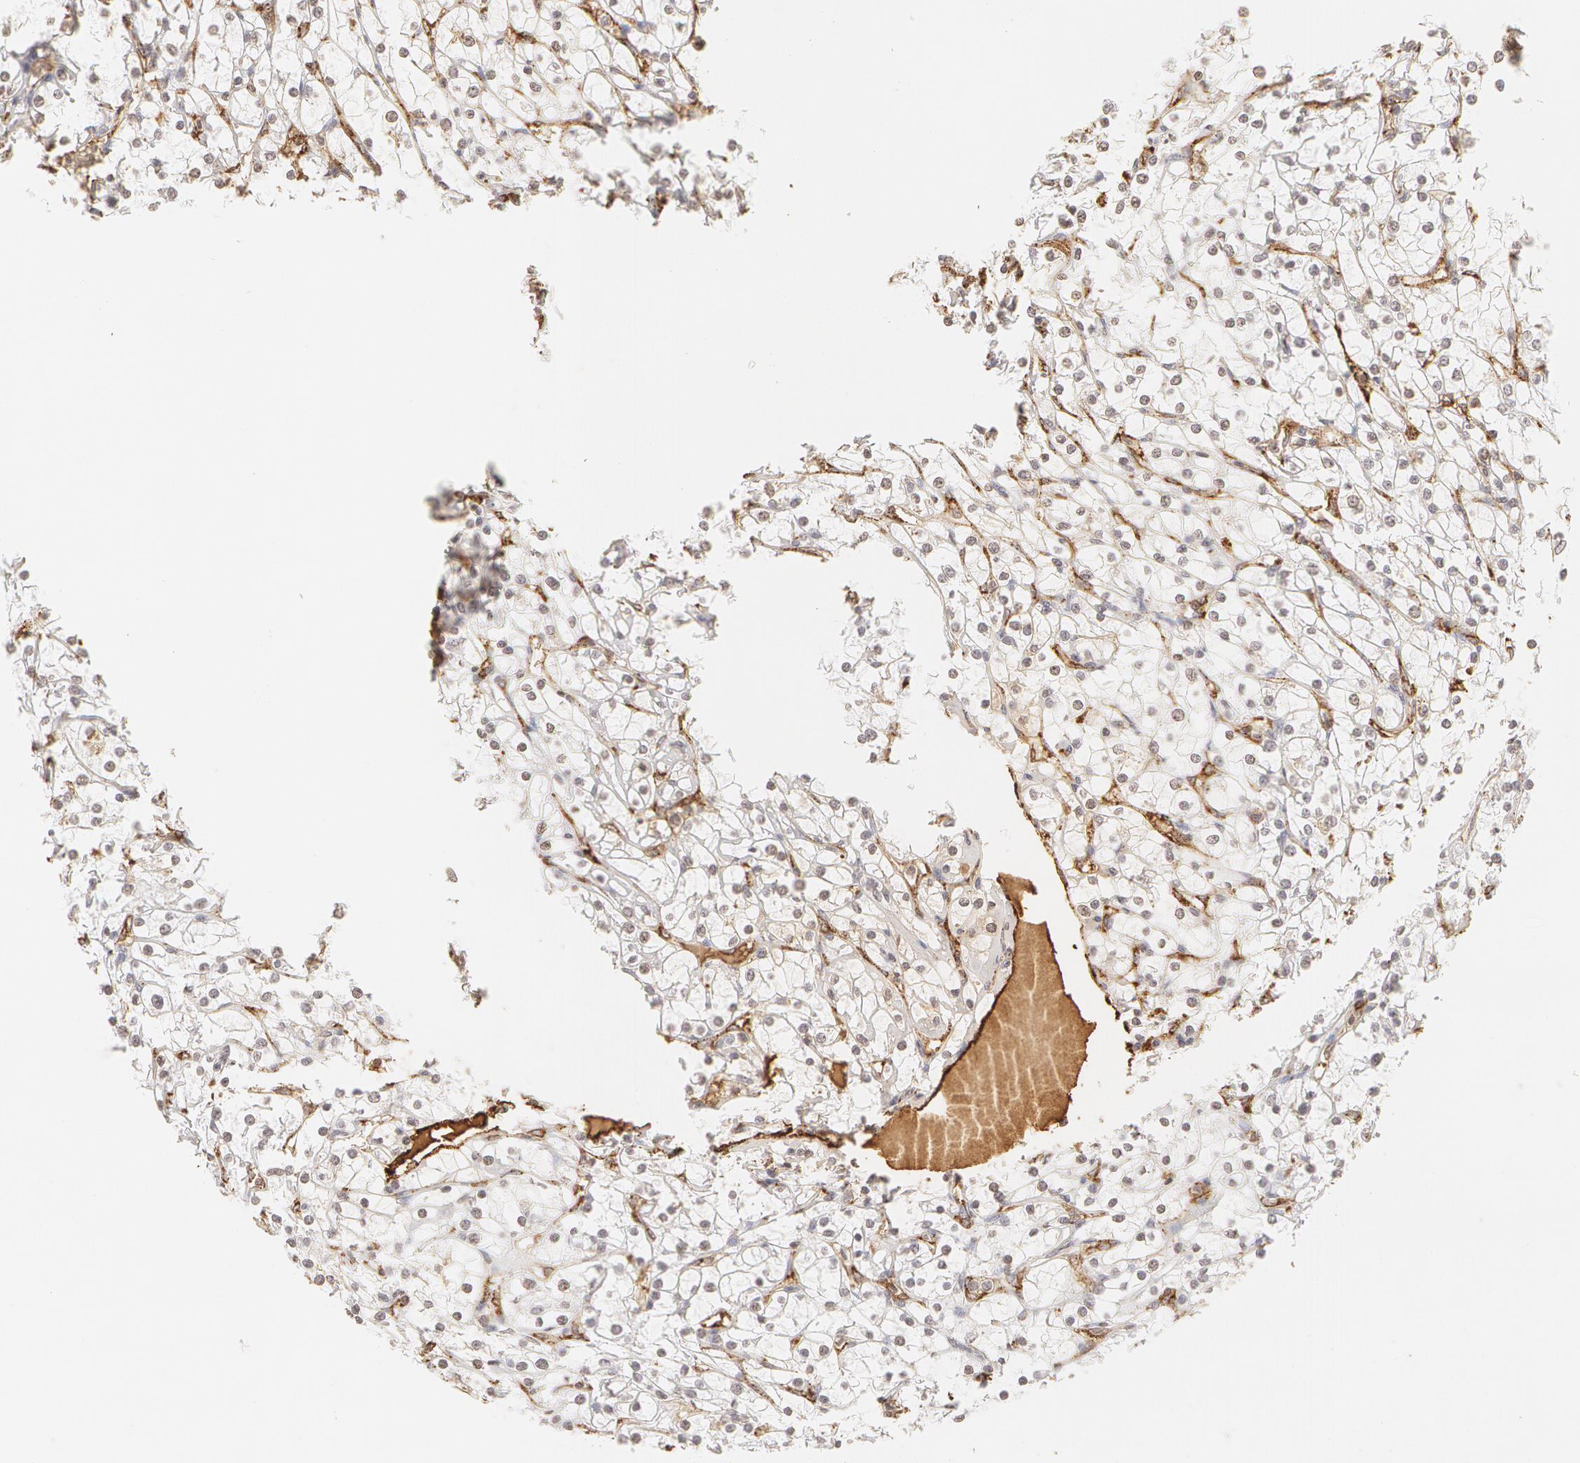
{"staining": {"intensity": "negative", "quantity": "none", "location": "none"}, "tissue": "renal cancer", "cell_type": "Tumor cells", "image_type": "cancer", "snomed": [{"axis": "morphology", "description": "Adenocarcinoma, NOS"}, {"axis": "topography", "description": "Kidney"}], "caption": "Immunohistochemical staining of human renal adenocarcinoma shows no significant staining in tumor cells. Brightfield microscopy of IHC stained with DAB (brown) and hematoxylin (blue), captured at high magnification.", "gene": "VWF", "patient": {"sex": "female", "age": 73}}